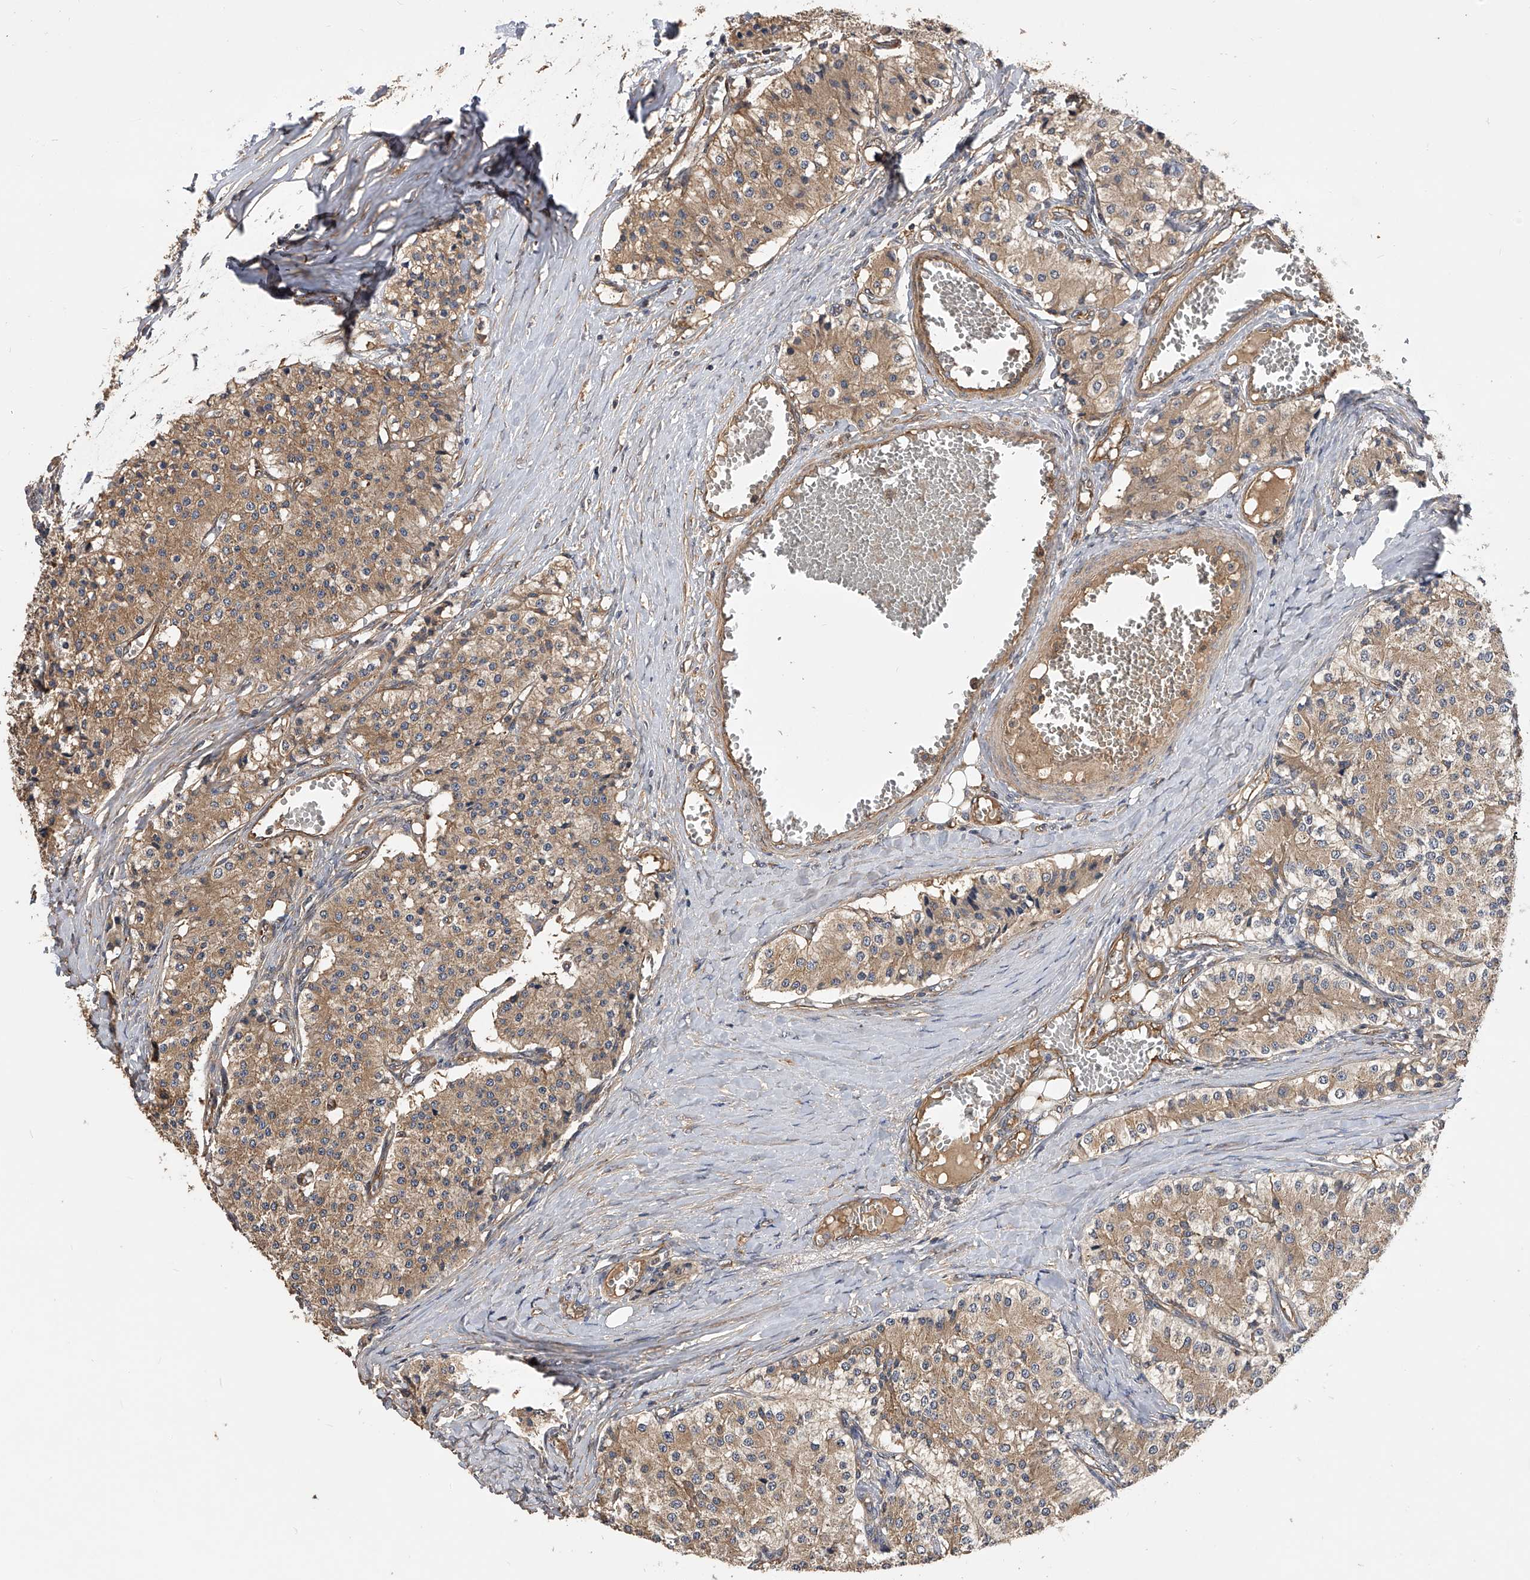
{"staining": {"intensity": "moderate", "quantity": ">75%", "location": "cytoplasmic/membranous"}, "tissue": "carcinoid", "cell_type": "Tumor cells", "image_type": "cancer", "snomed": [{"axis": "morphology", "description": "Carcinoid, malignant, NOS"}, {"axis": "topography", "description": "Colon"}], "caption": "Moderate cytoplasmic/membranous staining for a protein is present in about >75% of tumor cells of carcinoid using immunohistochemistry.", "gene": "PTPRA", "patient": {"sex": "female", "age": 52}}